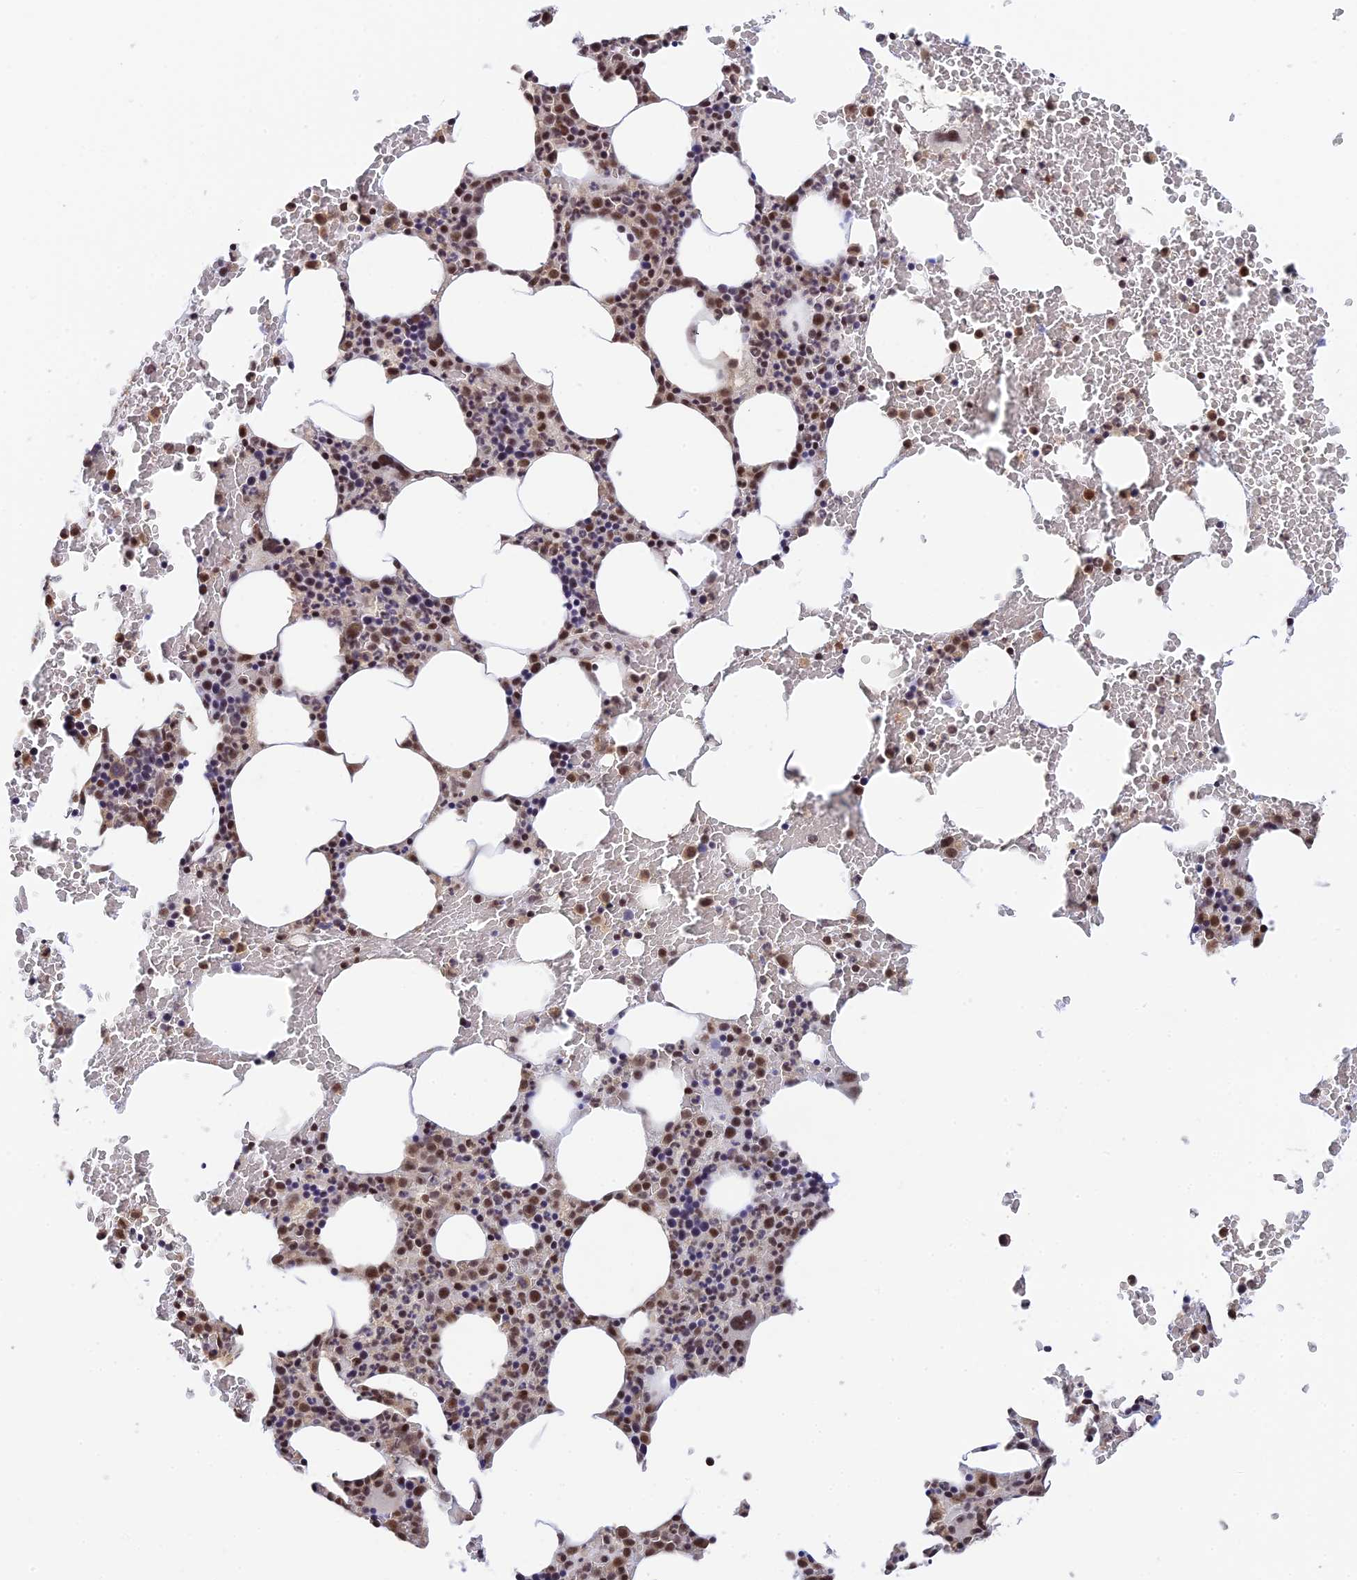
{"staining": {"intensity": "moderate", "quantity": "25%-75%", "location": "nuclear"}, "tissue": "bone marrow", "cell_type": "Hematopoietic cells", "image_type": "normal", "snomed": [{"axis": "morphology", "description": "Normal tissue, NOS"}, {"axis": "morphology", "description": "Inflammation, NOS"}, {"axis": "topography", "description": "Bone marrow"}], "caption": "Protein expression analysis of normal bone marrow reveals moderate nuclear staining in approximately 25%-75% of hematopoietic cells.", "gene": "THAP11", "patient": {"sex": "female", "age": 78}}